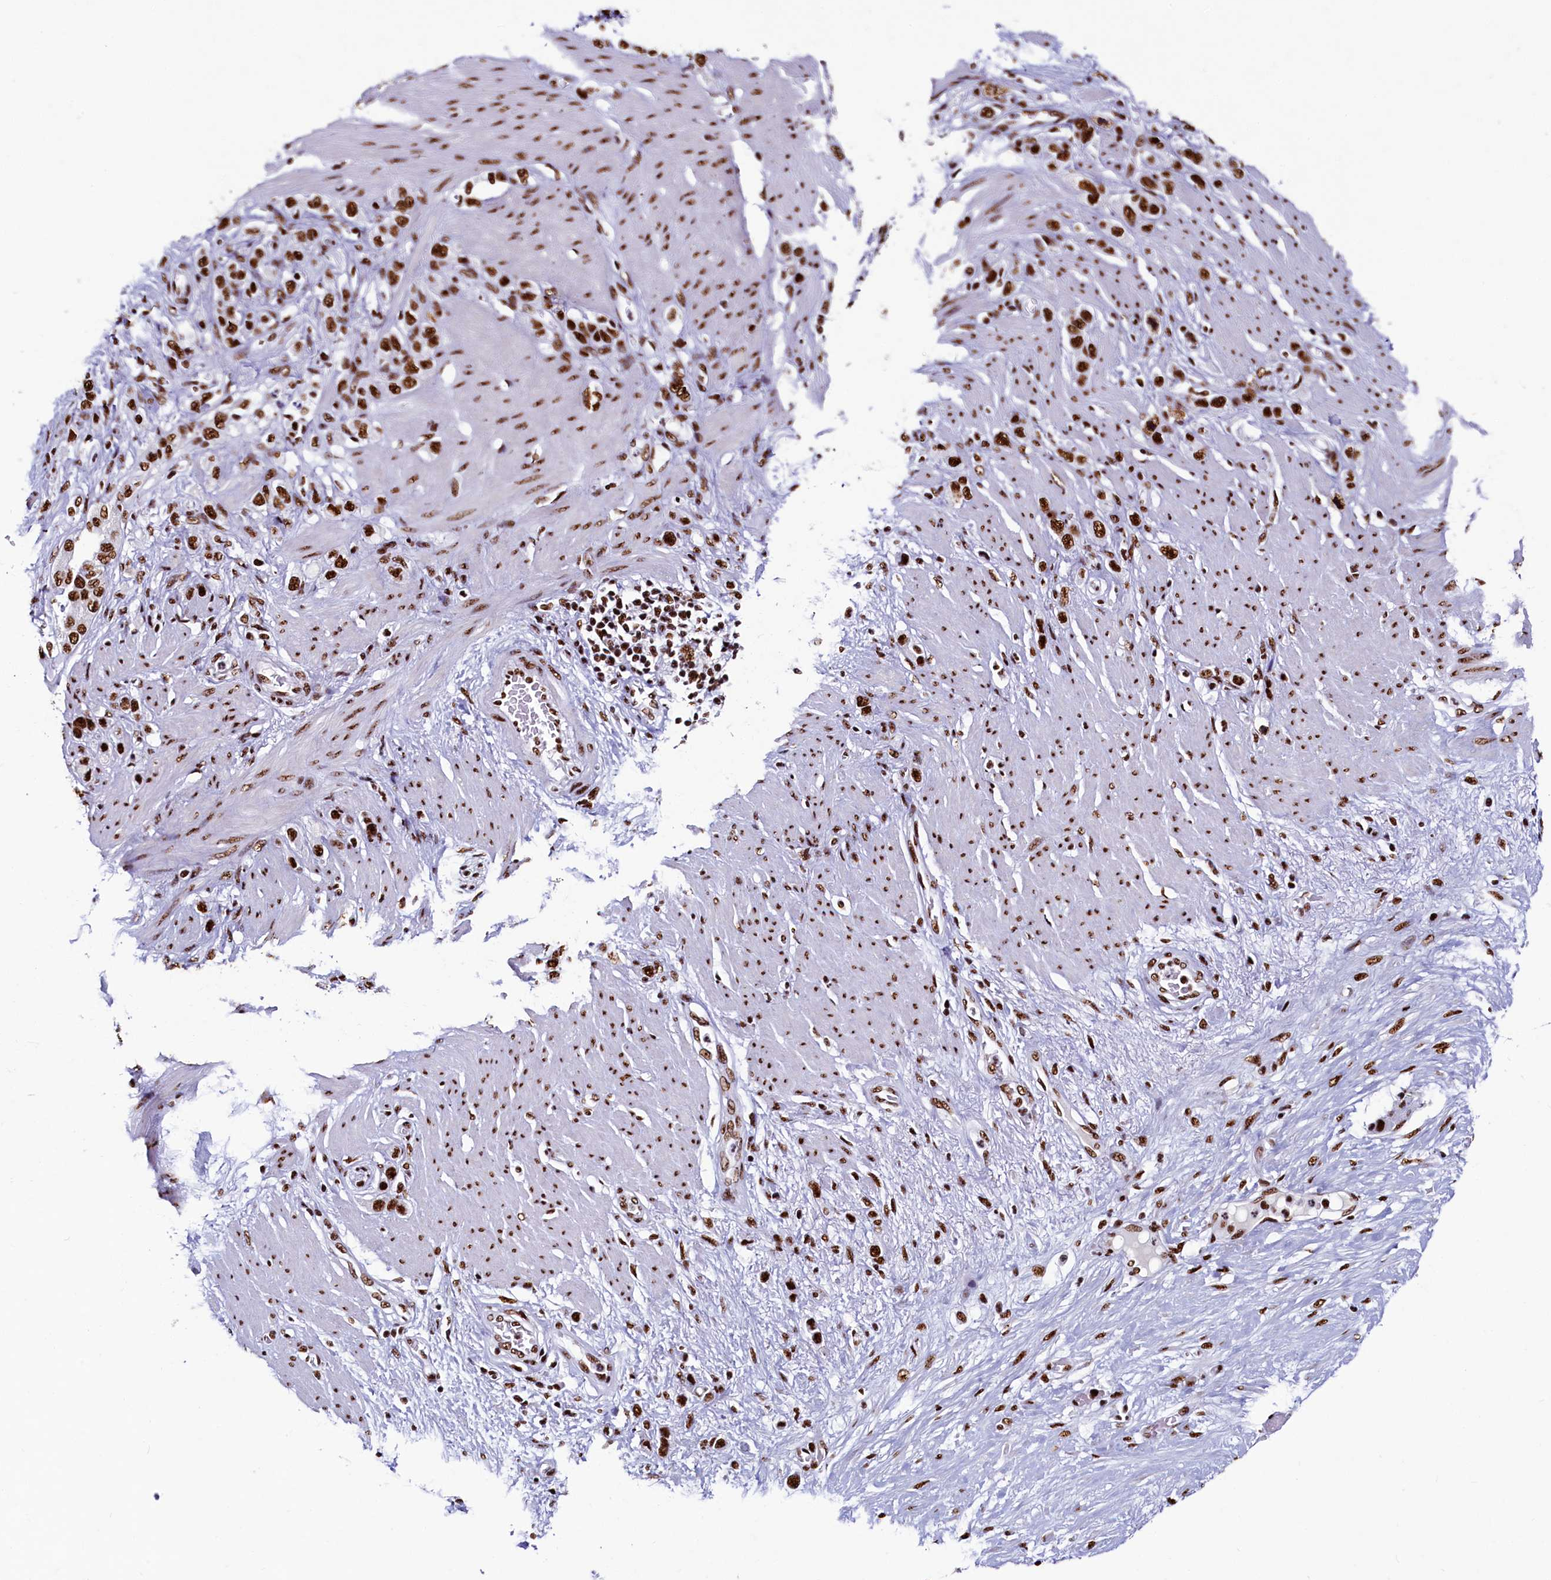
{"staining": {"intensity": "strong", "quantity": ">75%", "location": "nuclear"}, "tissue": "stomach cancer", "cell_type": "Tumor cells", "image_type": "cancer", "snomed": [{"axis": "morphology", "description": "Adenocarcinoma, NOS"}, {"axis": "morphology", "description": "Adenocarcinoma, High grade"}, {"axis": "topography", "description": "Stomach, upper"}, {"axis": "topography", "description": "Stomach, lower"}], "caption": "Brown immunohistochemical staining in human stomach cancer shows strong nuclear positivity in about >75% of tumor cells.", "gene": "SRRM2", "patient": {"sex": "female", "age": 65}}